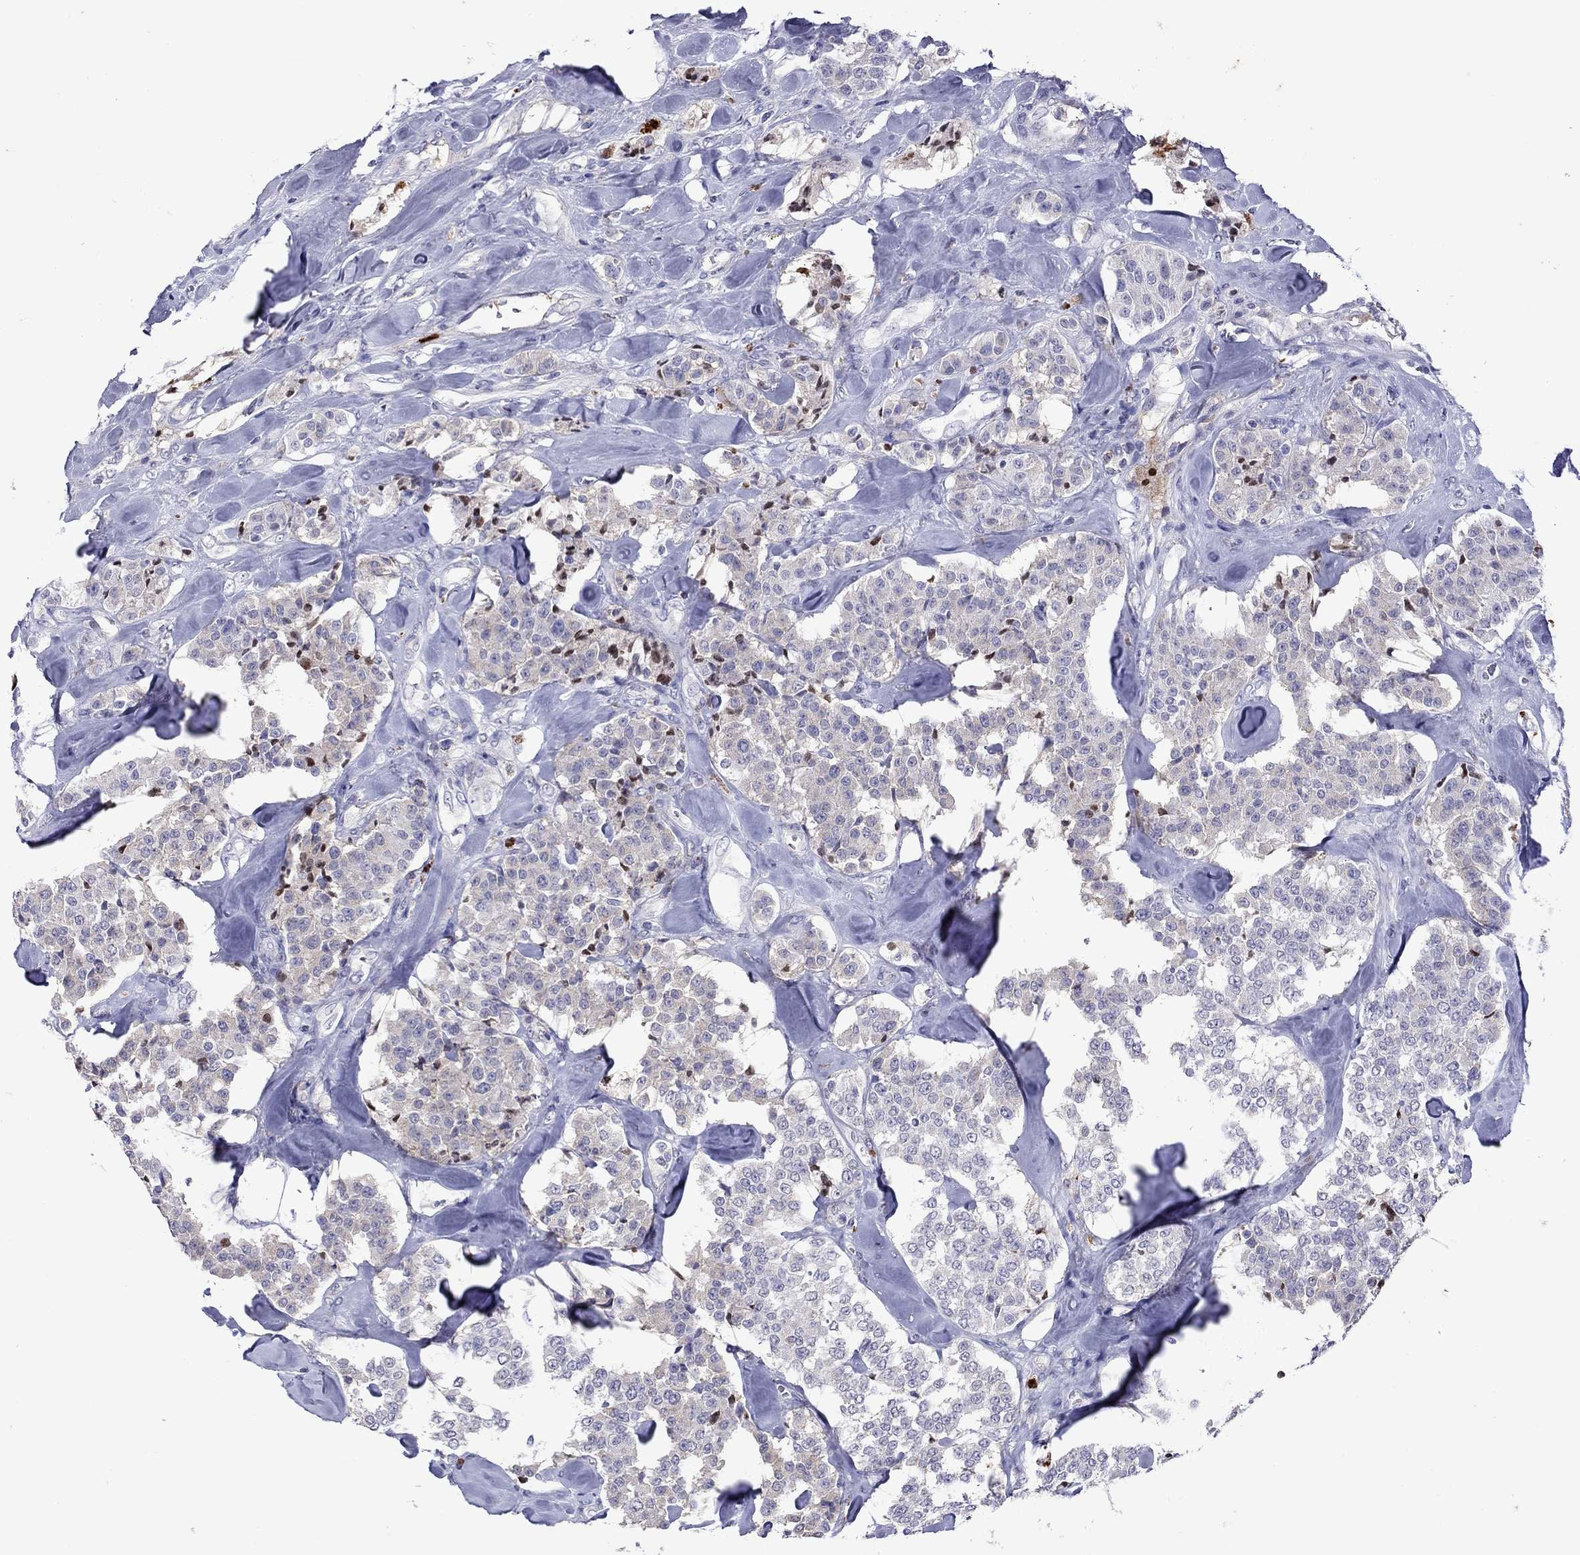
{"staining": {"intensity": "negative", "quantity": "none", "location": "none"}, "tissue": "carcinoid", "cell_type": "Tumor cells", "image_type": "cancer", "snomed": [{"axis": "morphology", "description": "Carcinoid, malignant, NOS"}, {"axis": "topography", "description": "Pancreas"}], "caption": "The image reveals no significant positivity in tumor cells of malignant carcinoid. (Brightfield microscopy of DAB immunohistochemistry at high magnification).", "gene": "SERPINA3", "patient": {"sex": "male", "age": 41}}